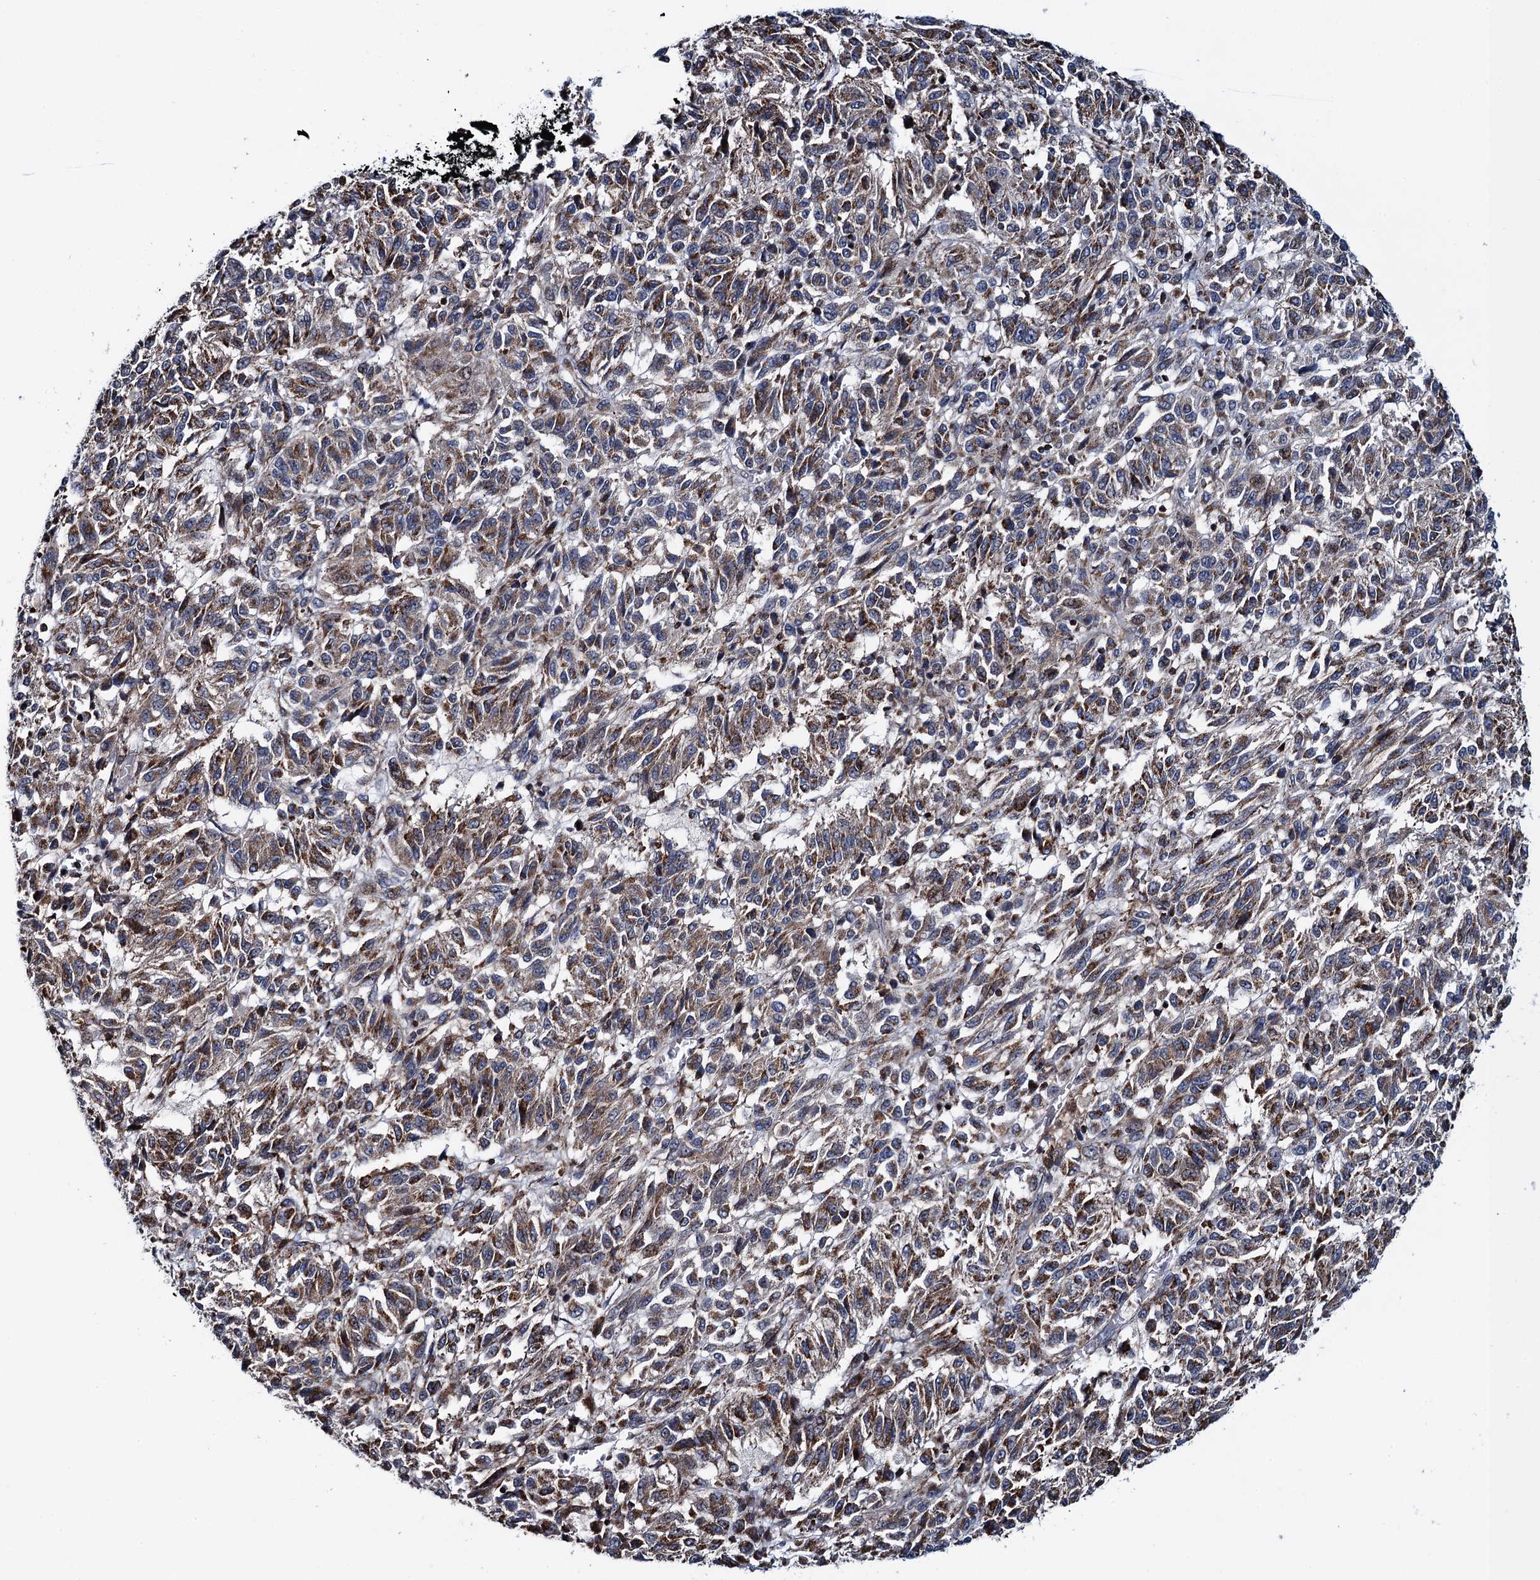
{"staining": {"intensity": "moderate", "quantity": "25%-75%", "location": "cytoplasmic/membranous"}, "tissue": "melanoma", "cell_type": "Tumor cells", "image_type": "cancer", "snomed": [{"axis": "morphology", "description": "Malignant melanoma, Metastatic site"}, {"axis": "topography", "description": "Lung"}], "caption": "An immunohistochemistry (IHC) micrograph of neoplastic tissue is shown. Protein staining in brown shows moderate cytoplasmic/membranous positivity in melanoma within tumor cells.", "gene": "CCDC102A", "patient": {"sex": "male", "age": 64}}